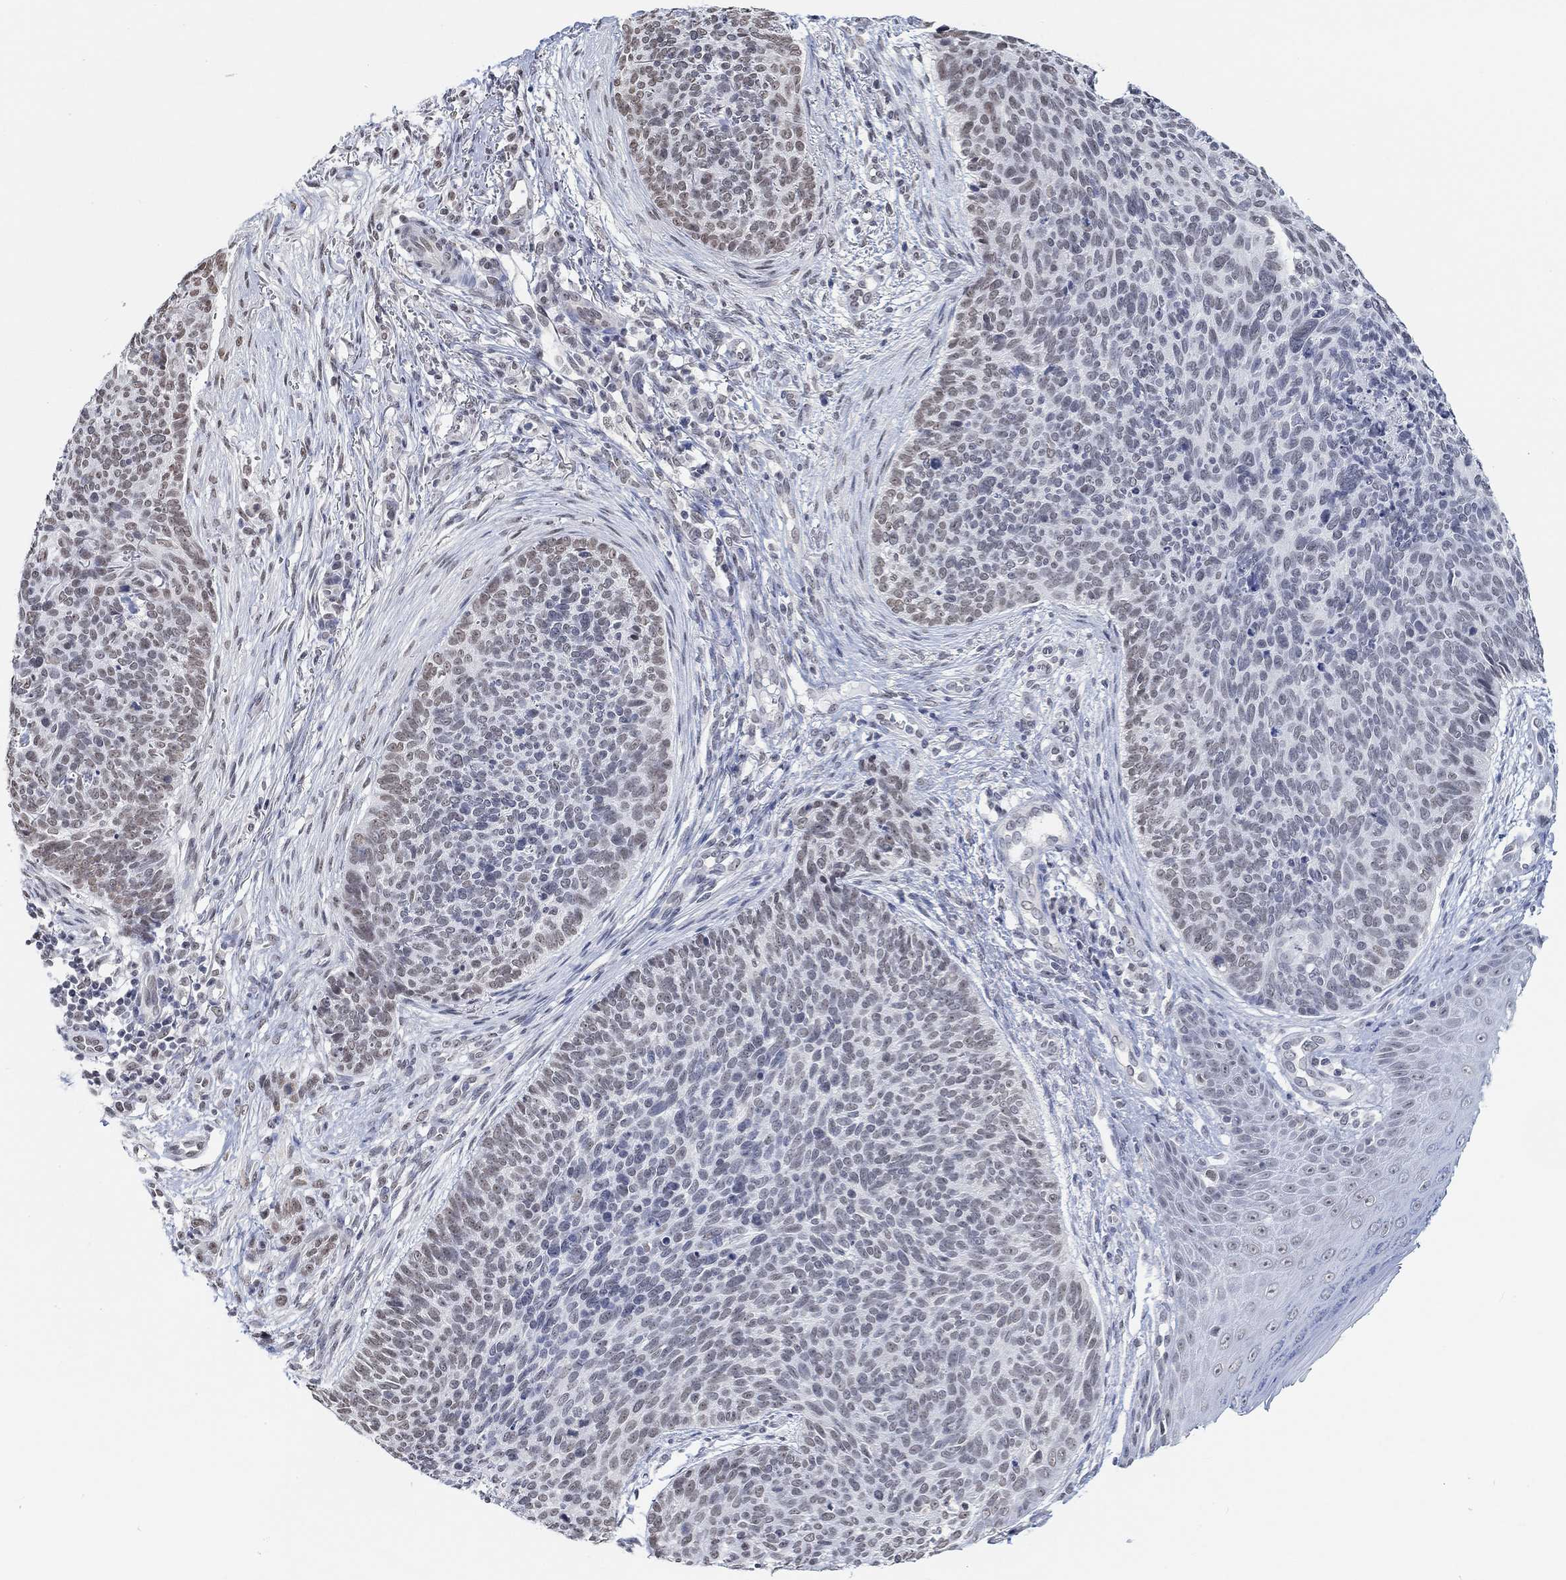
{"staining": {"intensity": "weak", "quantity": "25%-75%", "location": "nuclear"}, "tissue": "skin cancer", "cell_type": "Tumor cells", "image_type": "cancer", "snomed": [{"axis": "morphology", "description": "Basal cell carcinoma"}, {"axis": "topography", "description": "Skin"}], "caption": "Weak nuclear positivity for a protein is present in about 25%-75% of tumor cells of skin basal cell carcinoma using IHC.", "gene": "PURG", "patient": {"sex": "male", "age": 64}}